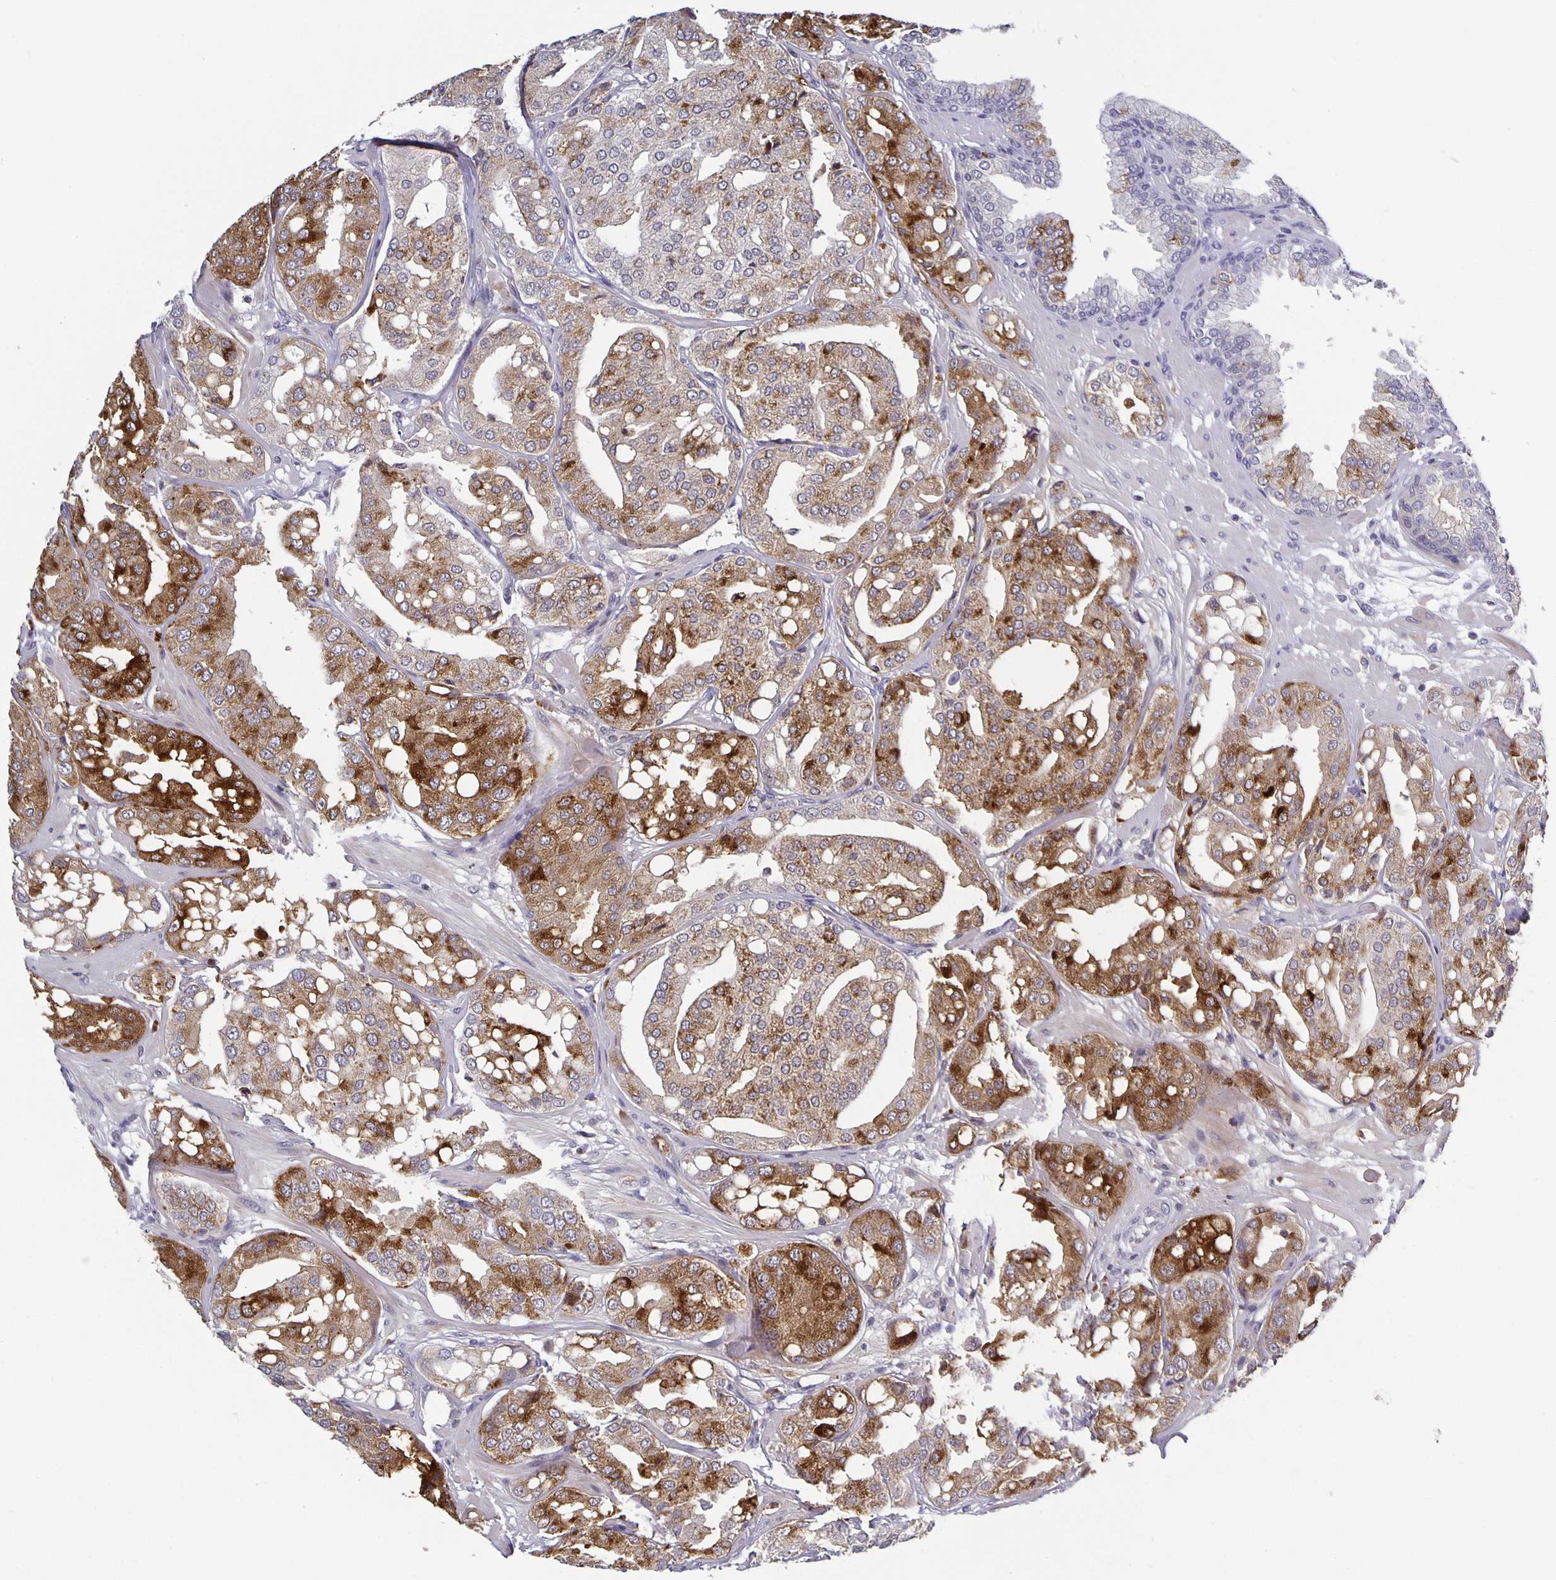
{"staining": {"intensity": "moderate", "quantity": ">75%", "location": "cytoplasmic/membranous"}, "tissue": "renal cancer", "cell_type": "Tumor cells", "image_type": "cancer", "snomed": [{"axis": "morphology", "description": "Adenocarcinoma, NOS"}, {"axis": "topography", "description": "Urinary bladder"}], "caption": "Human renal cancer stained with a brown dye displays moderate cytoplasmic/membranous positive positivity in about >75% of tumor cells.", "gene": "GDF15", "patient": {"sex": "male", "age": 61}}